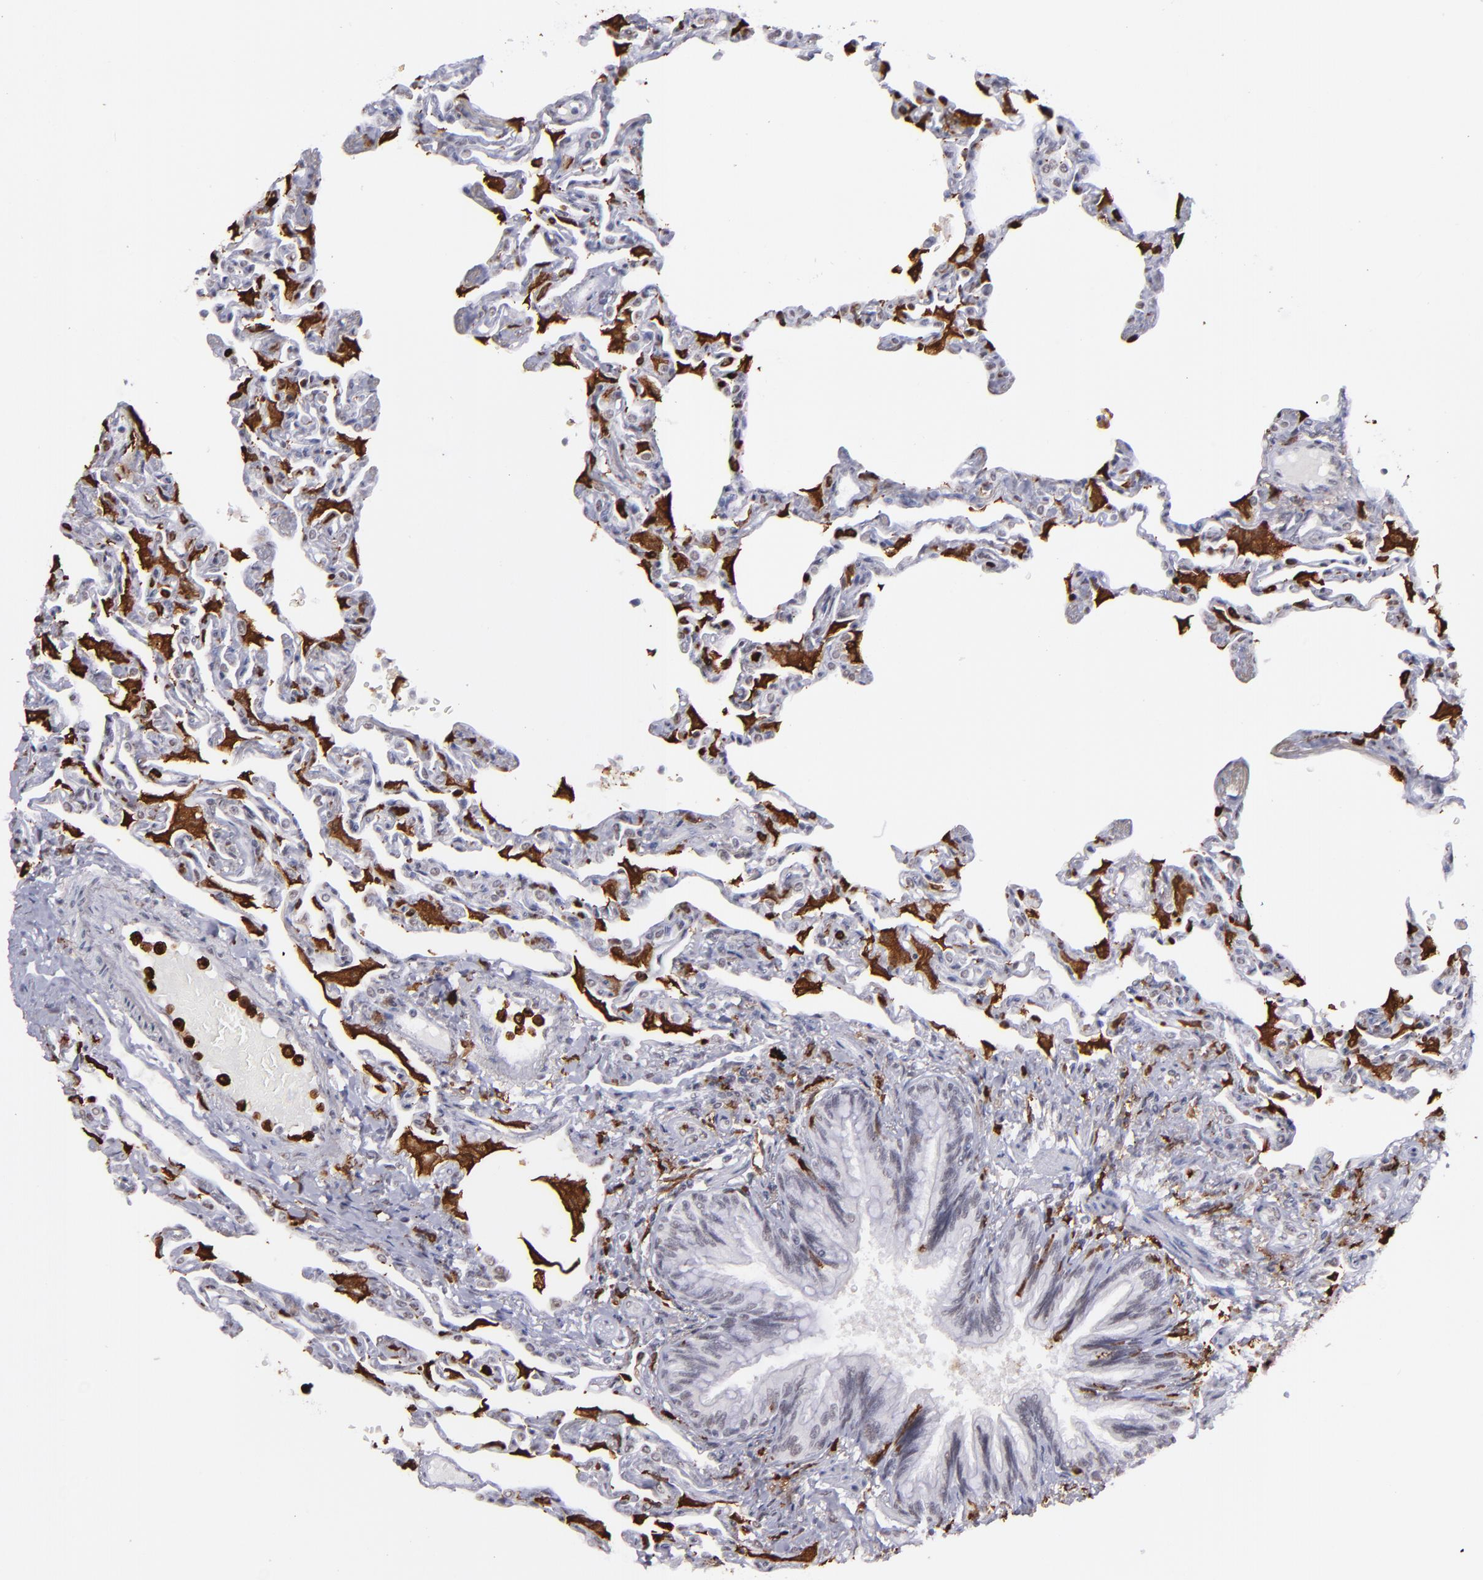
{"staining": {"intensity": "negative", "quantity": "none", "location": "none"}, "tissue": "lung", "cell_type": "Alveolar cells", "image_type": "normal", "snomed": [{"axis": "morphology", "description": "Normal tissue, NOS"}, {"axis": "topography", "description": "Lung"}], "caption": "Histopathology image shows no significant protein positivity in alveolar cells of normal lung.", "gene": "NCF2", "patient": {"sex": "female", "age": 49}}